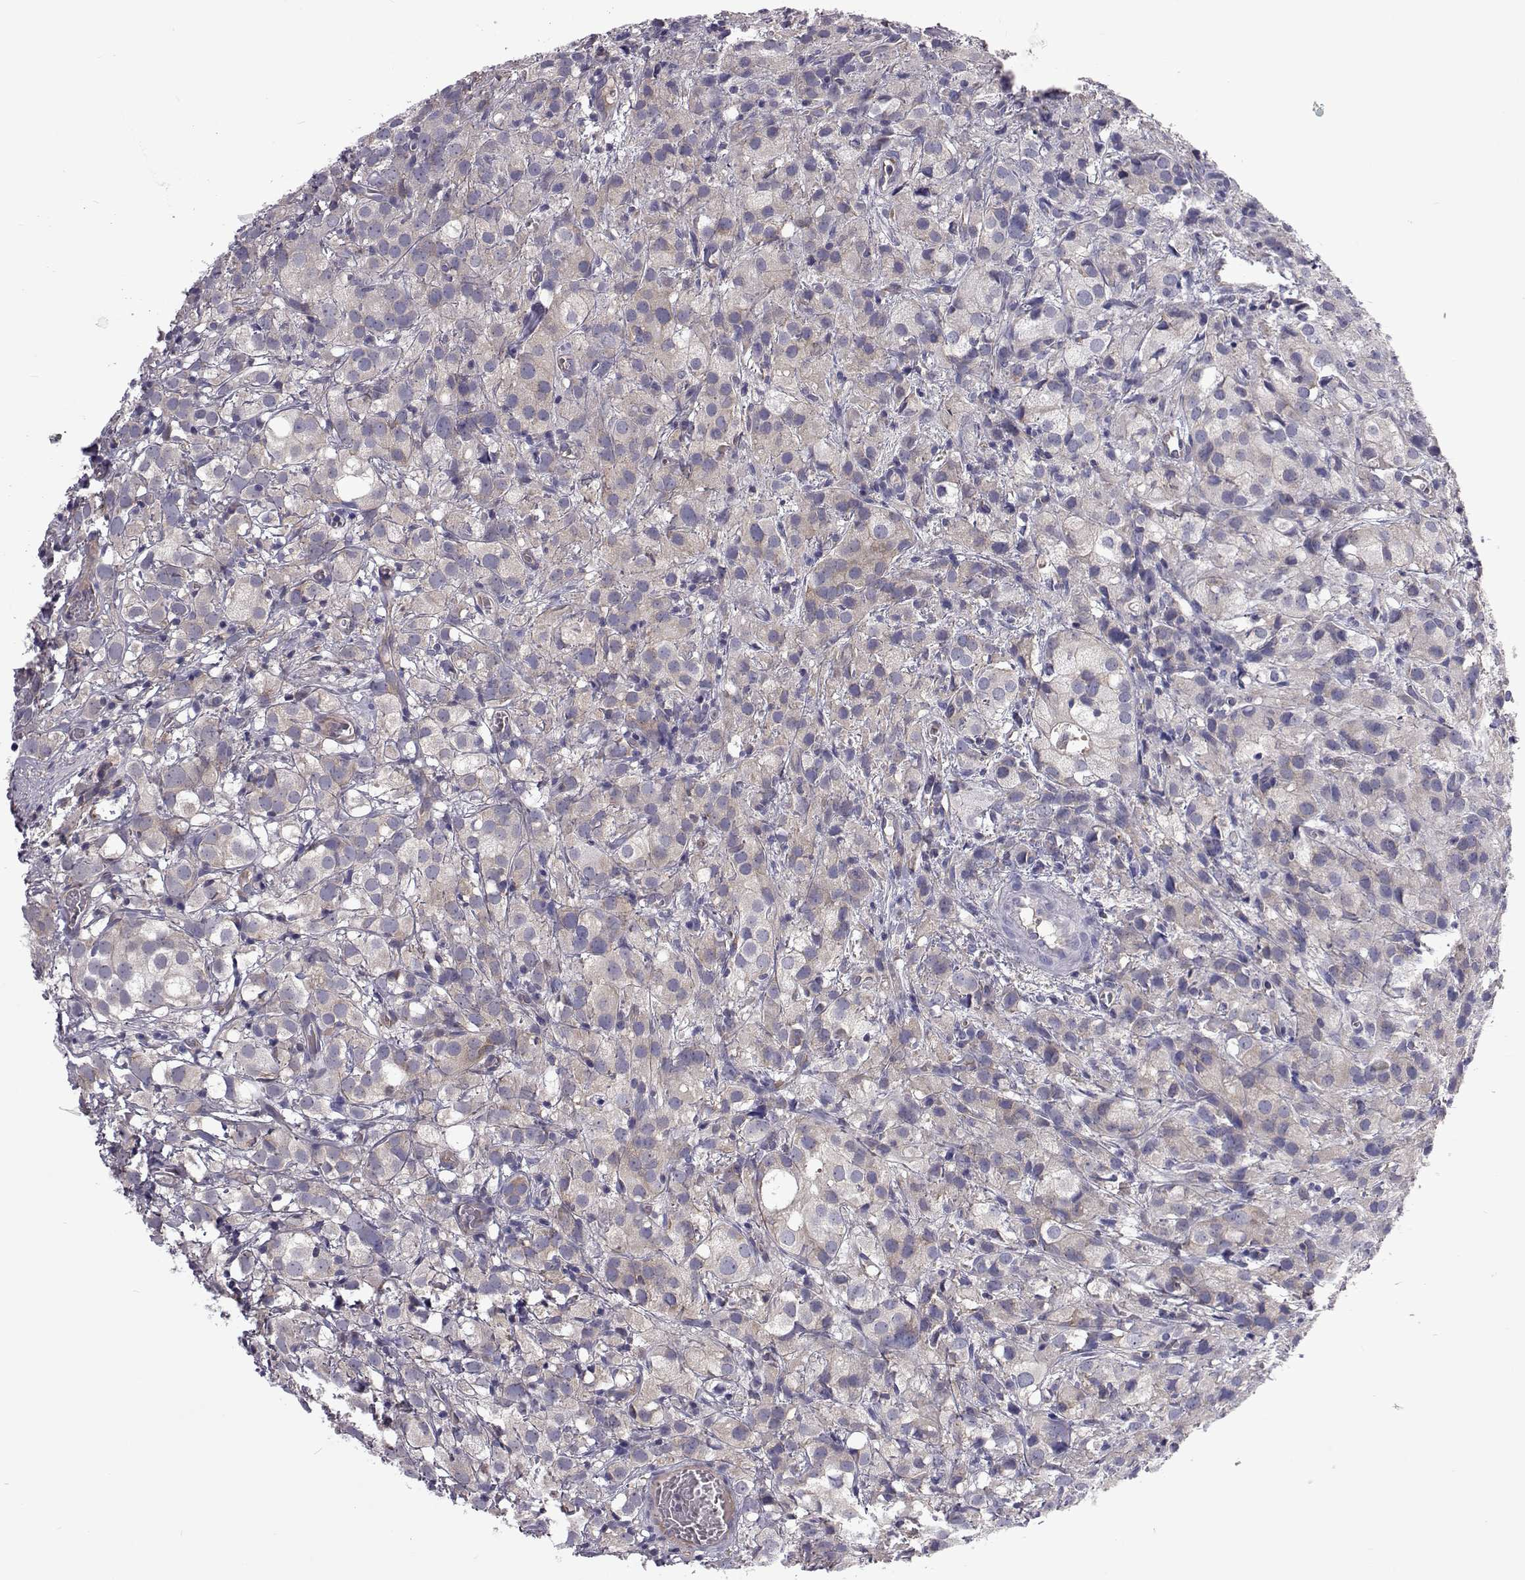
{"staining": {"intensity": "negative", "quantity": "none", "location": "none"}, "tissue": "prostate cancer", "cell_type": "Tumor cells", "image_type": "cancer", "snomed": [{"axis": "morphology", "description": "Adenocarcinoma, High grade"}, {"axis": "topography", "description": "Prostate"}], "caption": "This is an immunohistochemistry photomicrograph of adenocarcinoma (high-grade) (prostate). There is no staining in tumor cells.", "gene": "TCF15", "patient": {"sex": "male", "age": 86}}